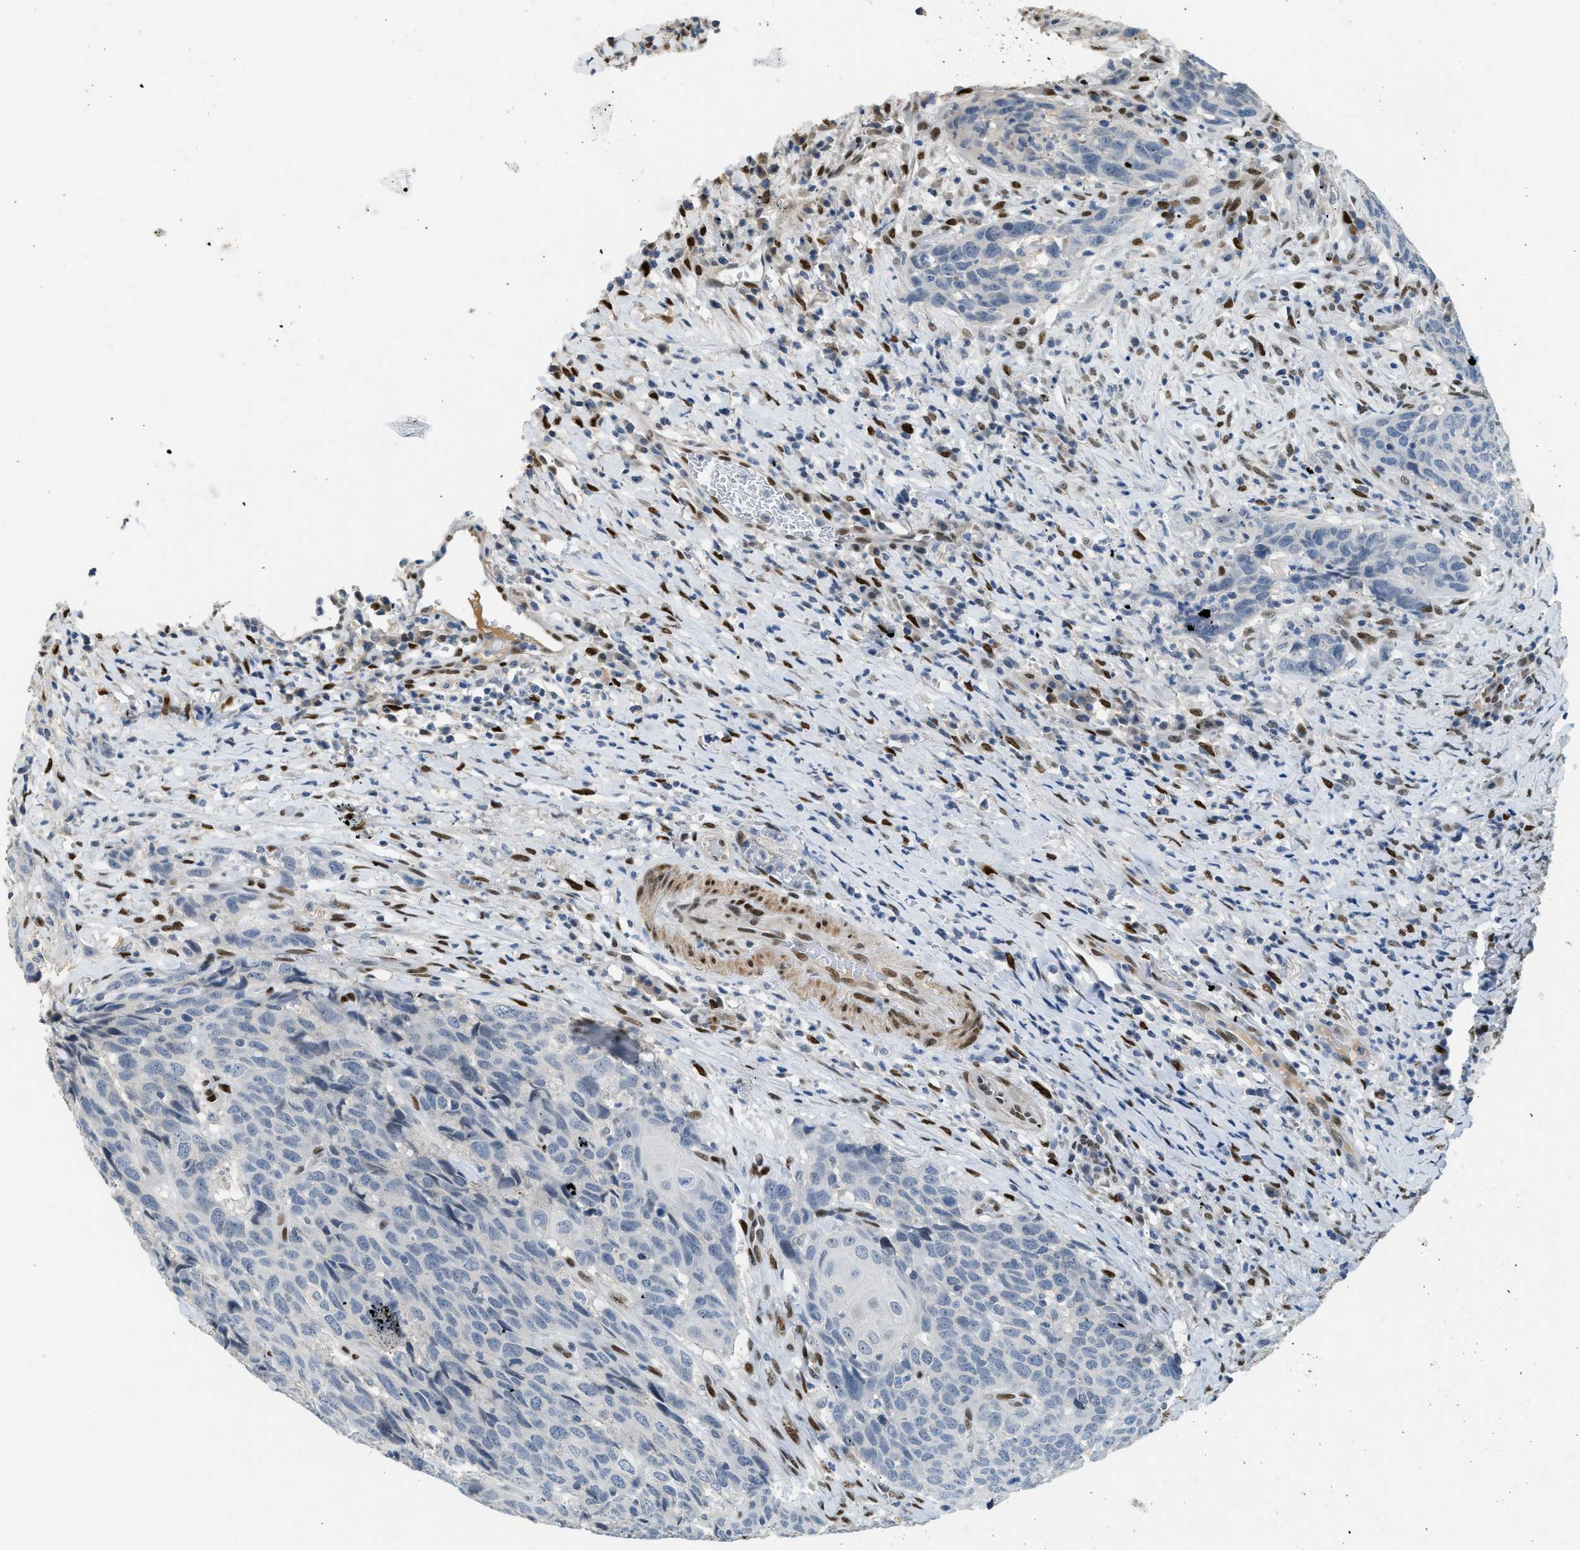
{"staining": {"intensity": "negative", "quantity": "none", "location": "none"}, "tissue": "head and neck cancer", "cell_type": "Tumor cells", "image_type": "cancer", "snomed": [{"axis": "morphology", "description": "Squamous cell carcinoma, NOS"}, {"axis": "topography", "description": "Head-Neck"}], "caption": "Immunohistochemistry (IHC) of human squamous cell carcinoma (head and neck) demonstrates no staining in tumor cells.", "gene": "ZBTB20", "patient": {"sex": "male", "age": 66}}